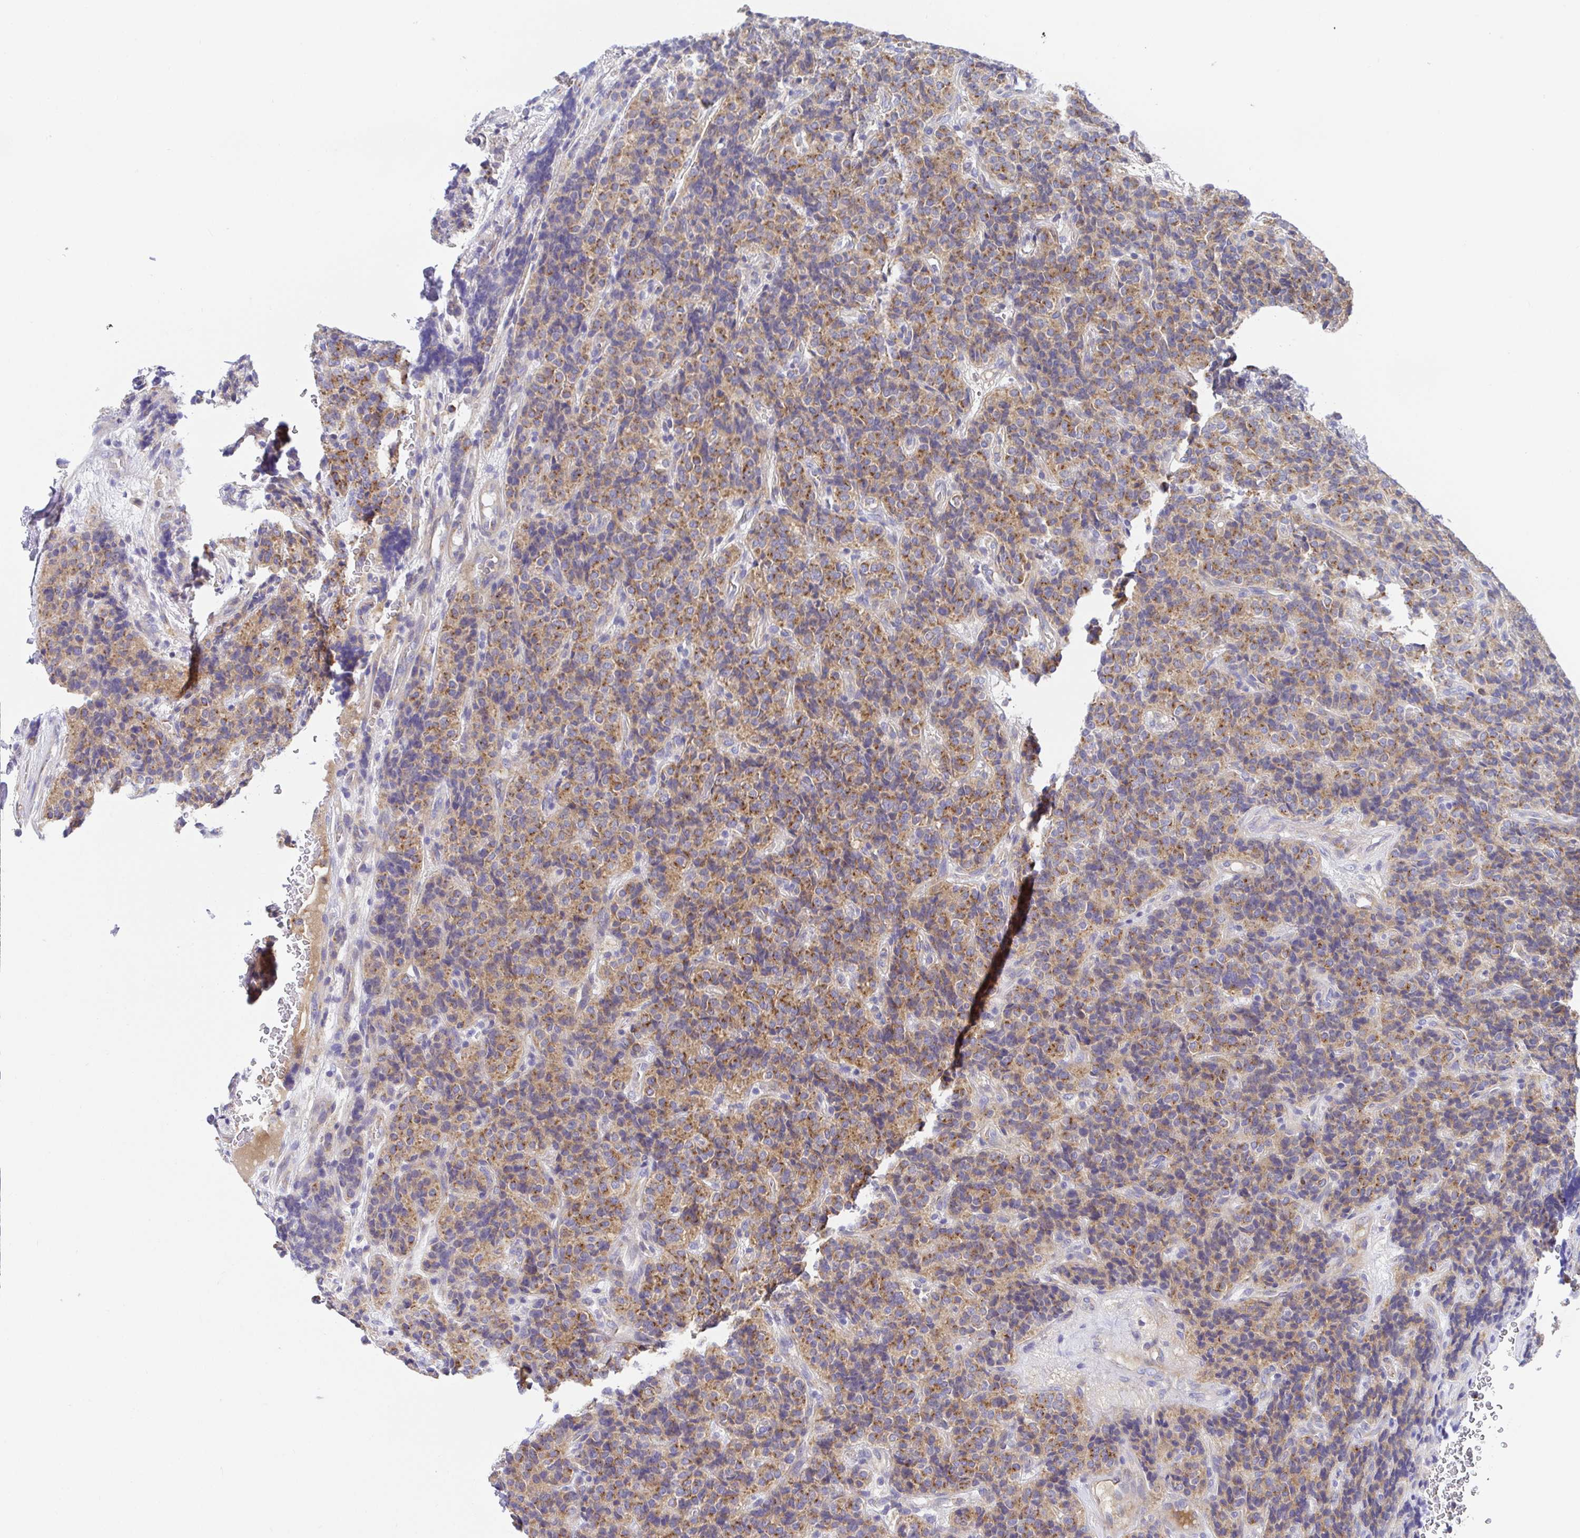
{"staining": {"intensity": "moderate", "quantity": ">75%", "location": "cytoplasmic/membranous"}, "tissue": "carcinoid", "cell_type": "Tumor cells", "image_type": "cancer", "snomed": [{"axis": "morphology", "description": "Carcinoid, malignant, NOS"}, {"axis": "topography", "description": "Pancreas"}], "caption": "Moderate cytoplasmic/membranous expression for a protein is identified in approximately >75% of tumor cells of carcinoid using immunohistochemistry.", "gene": "GOLGA1", "patient": {"sex": "male", "age": 36}}